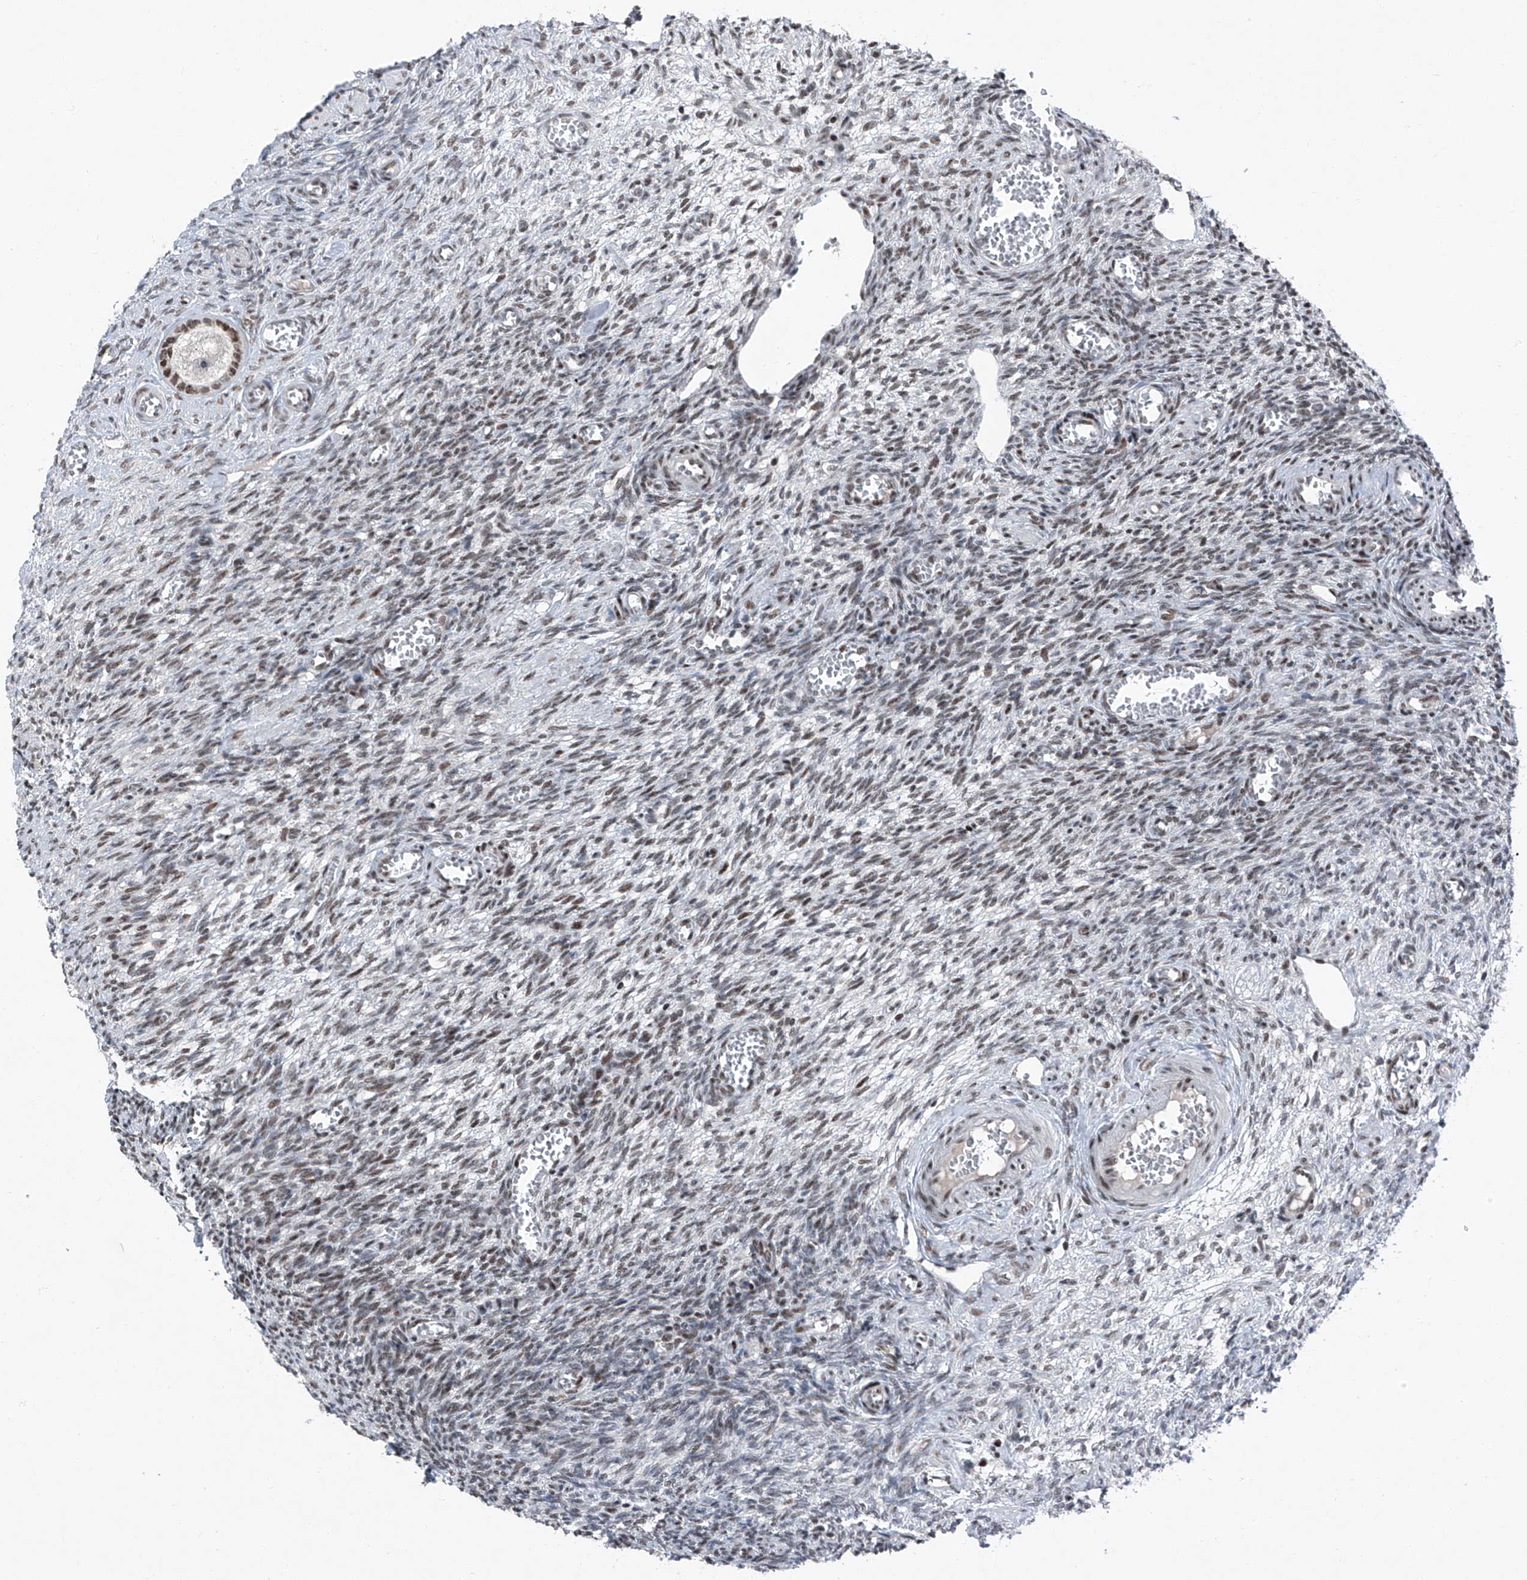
{"staining": {"intensity": "moderate", "quantity": ">75%", "location": "nuclear"}, "tissue": "ovary", "cell_type": "Follicle cells", "image_type": "normal", "snomed": [{"axis": "morphology", "description": "Normal tissue, NOS"}, {"axis": "topography", "description": "Ovary"}], "caption": "Immunohistochemical staining of normal human ovary exhibits >75% levels of moderate nuclear protein positivity in approximately >75% of follicle cells.", "gene": "BMI1", "patient": {"sex": "female", "age": 27}}